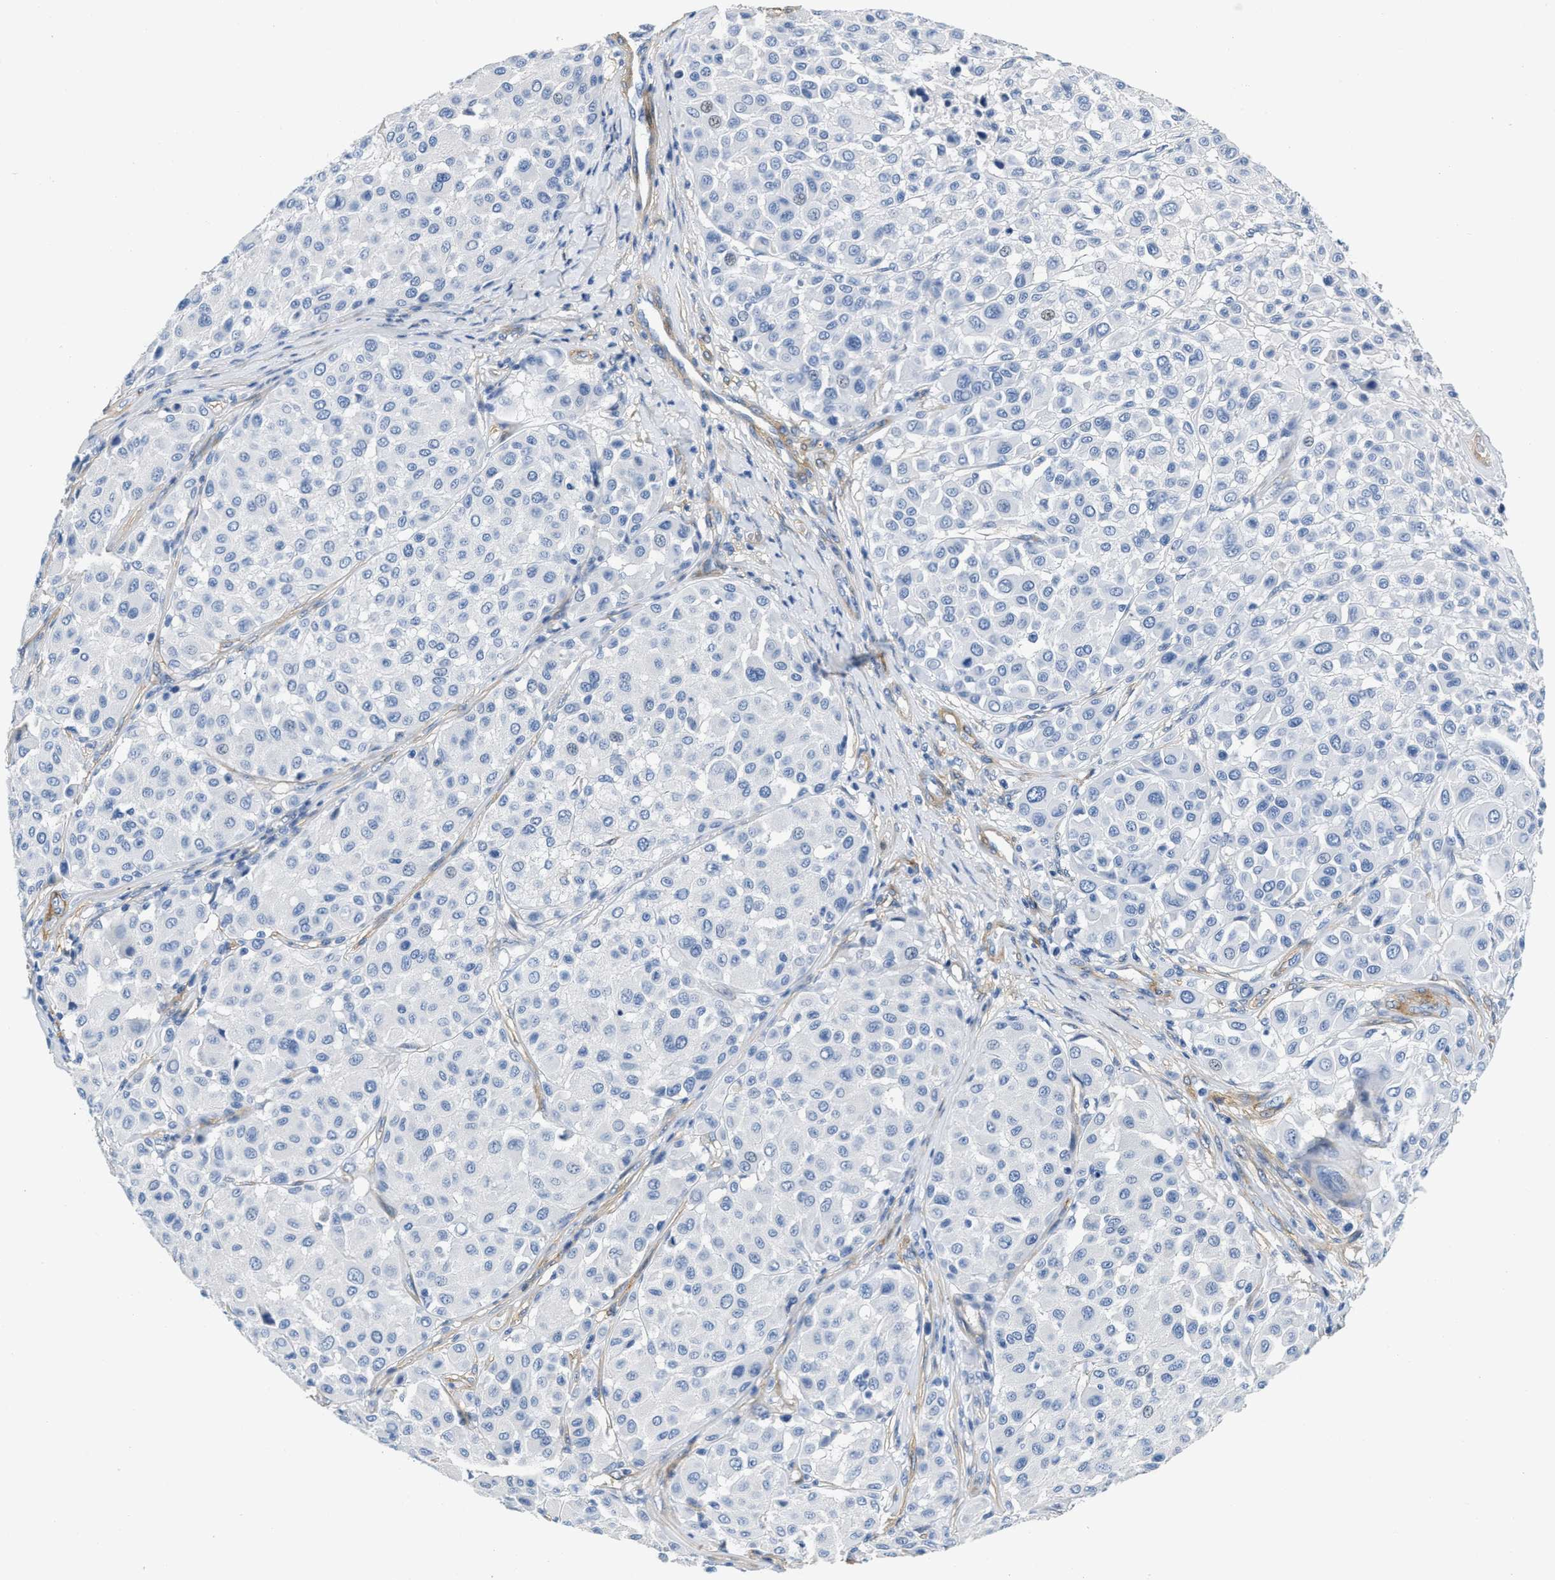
{"staining": {"intensity": "negative", "quantity": "none", "location": "none"}, "tissue": "melanoma", "cell_type": "Tumor cells", "image_type": "cancer", "snomed": [{"axis": "morphology", "description": "Malignant melanoma, Metastatic site"}, {"axis": "topography", "description": "Soft tissue"}], "caption": "Malignant melanoma (metastatic site) stained for a protein using IHC reveals no positivity tumor cells.", "gene": "PDGFRB", "patient": {"sex": "male", "age": 41}}